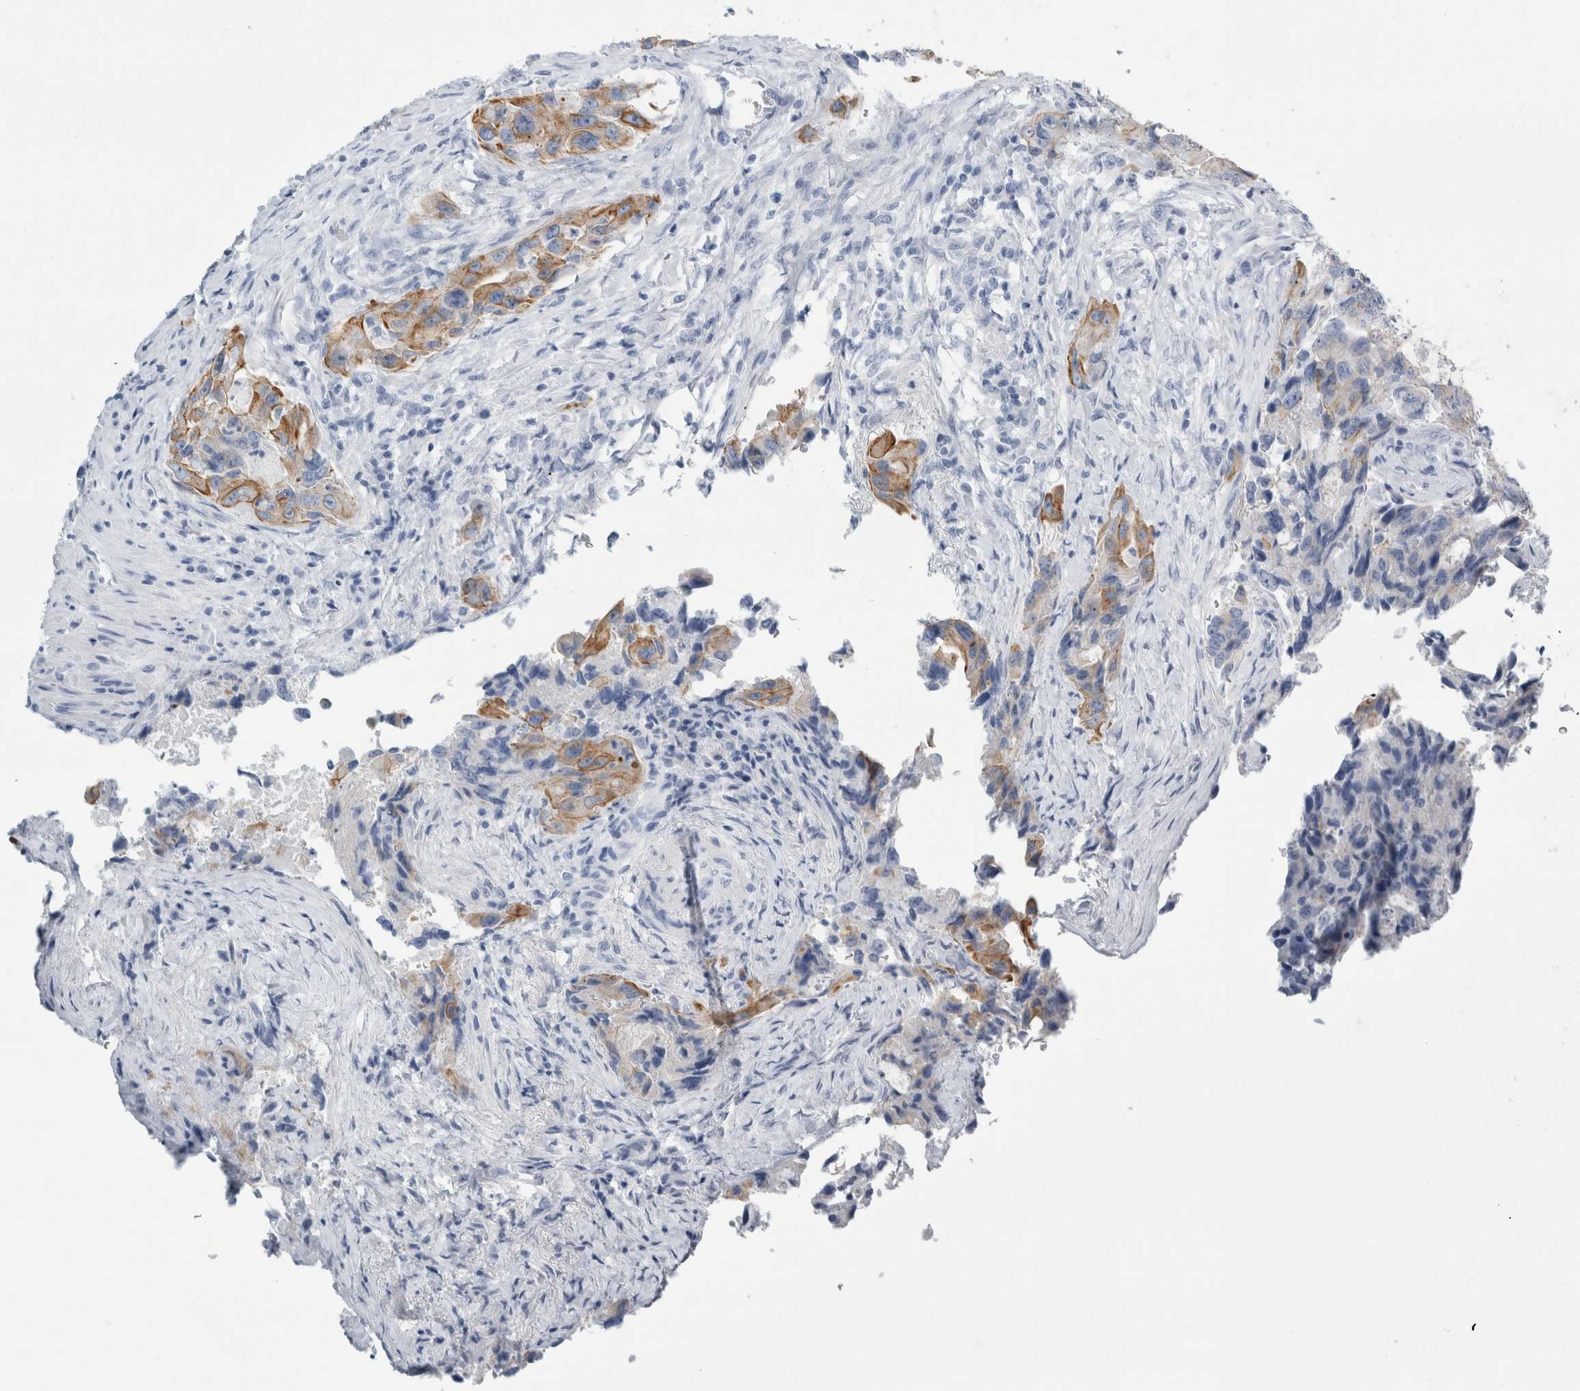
{"staining": {"intensity": "moderate", "quantity": "<25%", "location": "cytoplasmic/membranous"}, "tissue": "colorectal cancer", "cell_type": "Tumor cells", "image_type": "cancer", "snomed": [{"axis": "morphology", "description": "Adenocarcinoma, NOS"}, {"axis": "topography", "description": "Colon"}], "caption": "Moderate cytoplasmic/membranous protein positivity is appreciated in approximately <25% of tumor cells in colorectal cancer (adenocarcinoma).", "gene": "RPH3AL", "patient": {"sex": "male", "age": 71}}